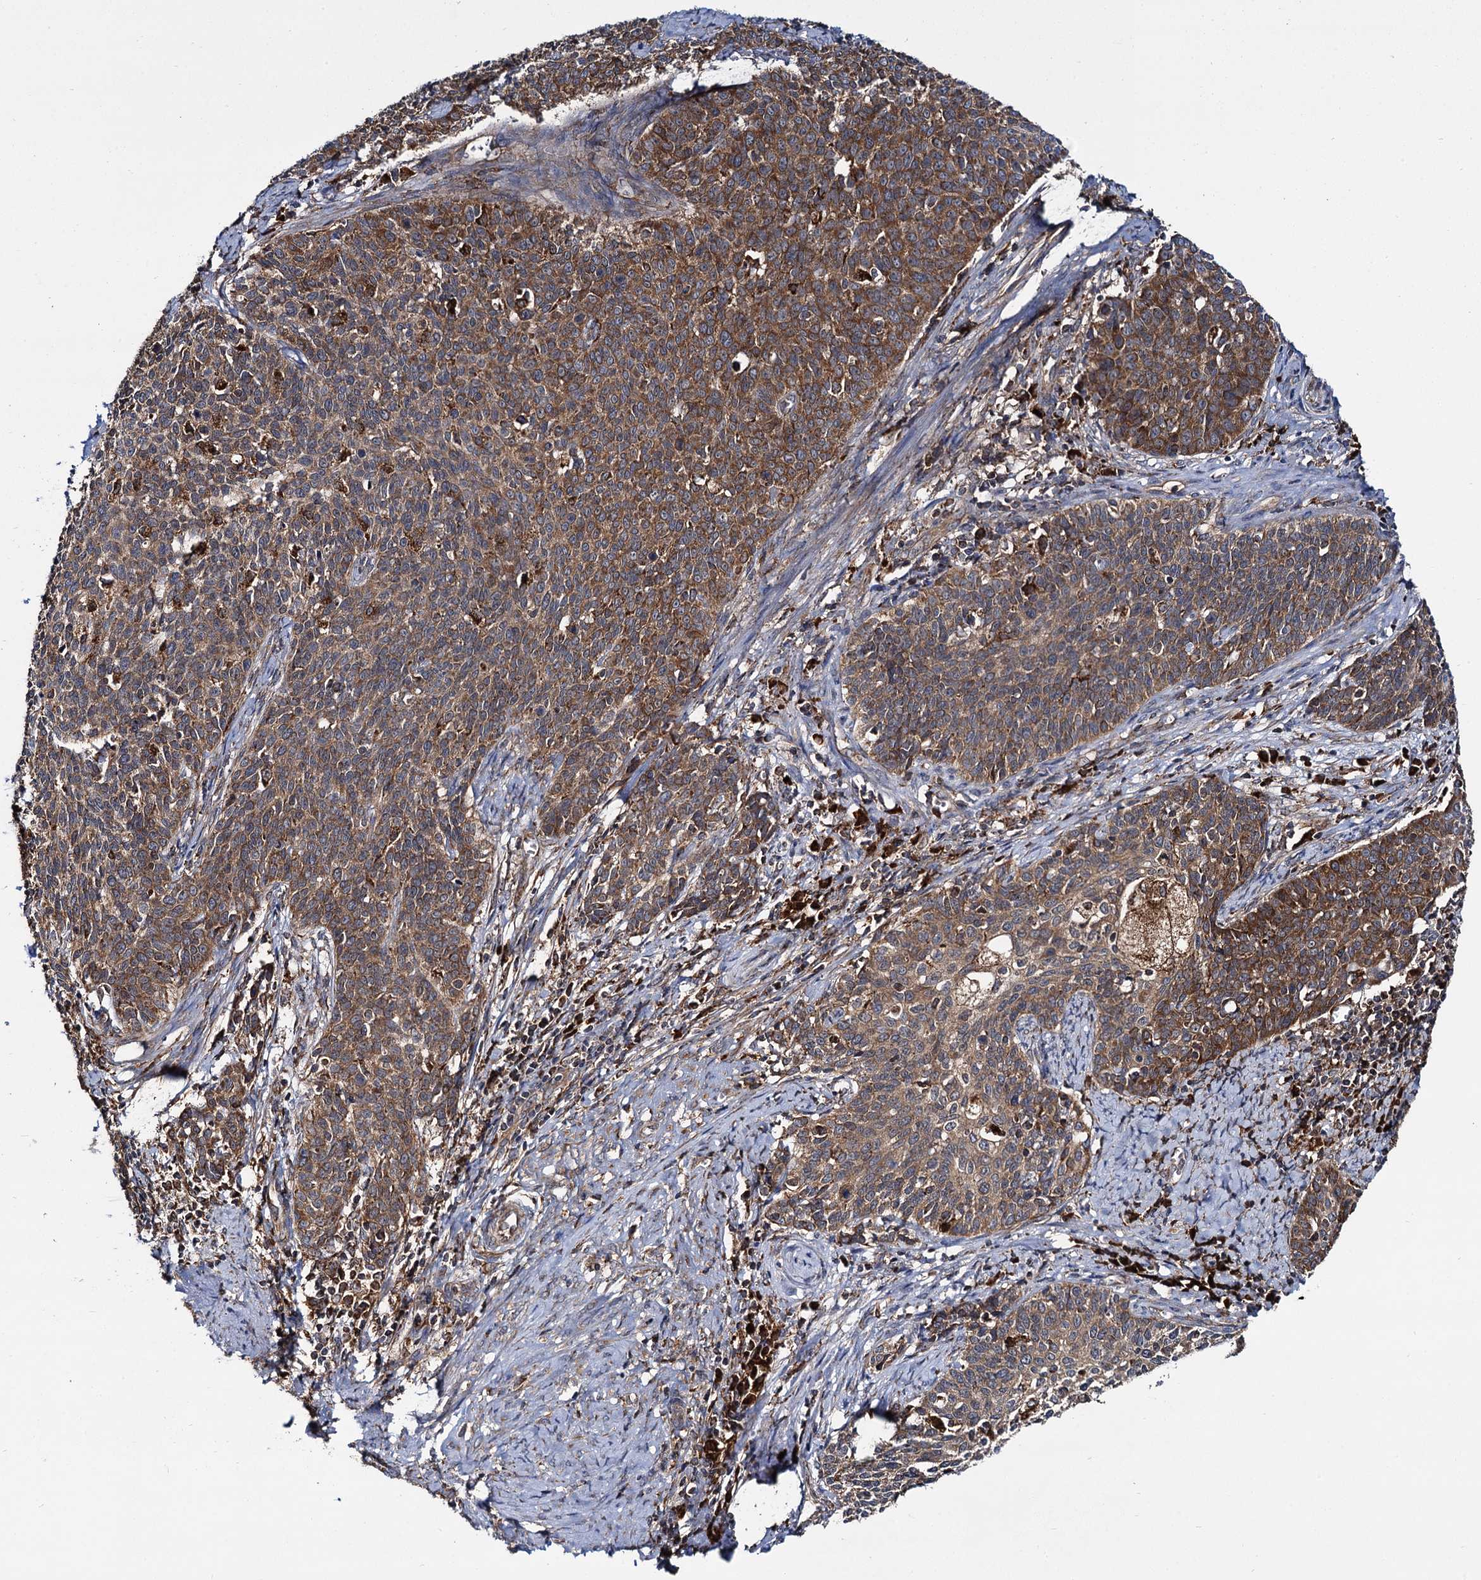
{"staining": {"intensity": "strong", "quantity": ">75%", "location": "cytoplasmic/membranous"}, "tissue": "cervical cancer", "cell_type": "Tumor cells", "image_type": "cancer", "snomed": [{"axis": "morphology", "description": "Squamous cell carcinoma, NOS"}, {"axis": "topography", "description": "Cervix"}], "caption": "About >75% of tumor cells in cervical squamous cell carcinoma exhibit strong cytoplasmic/membranous protein staining as visualized by brown immunohistochemical staining.", "gene": "UFM1", "patient": {"sex": "female", "age": 39}}